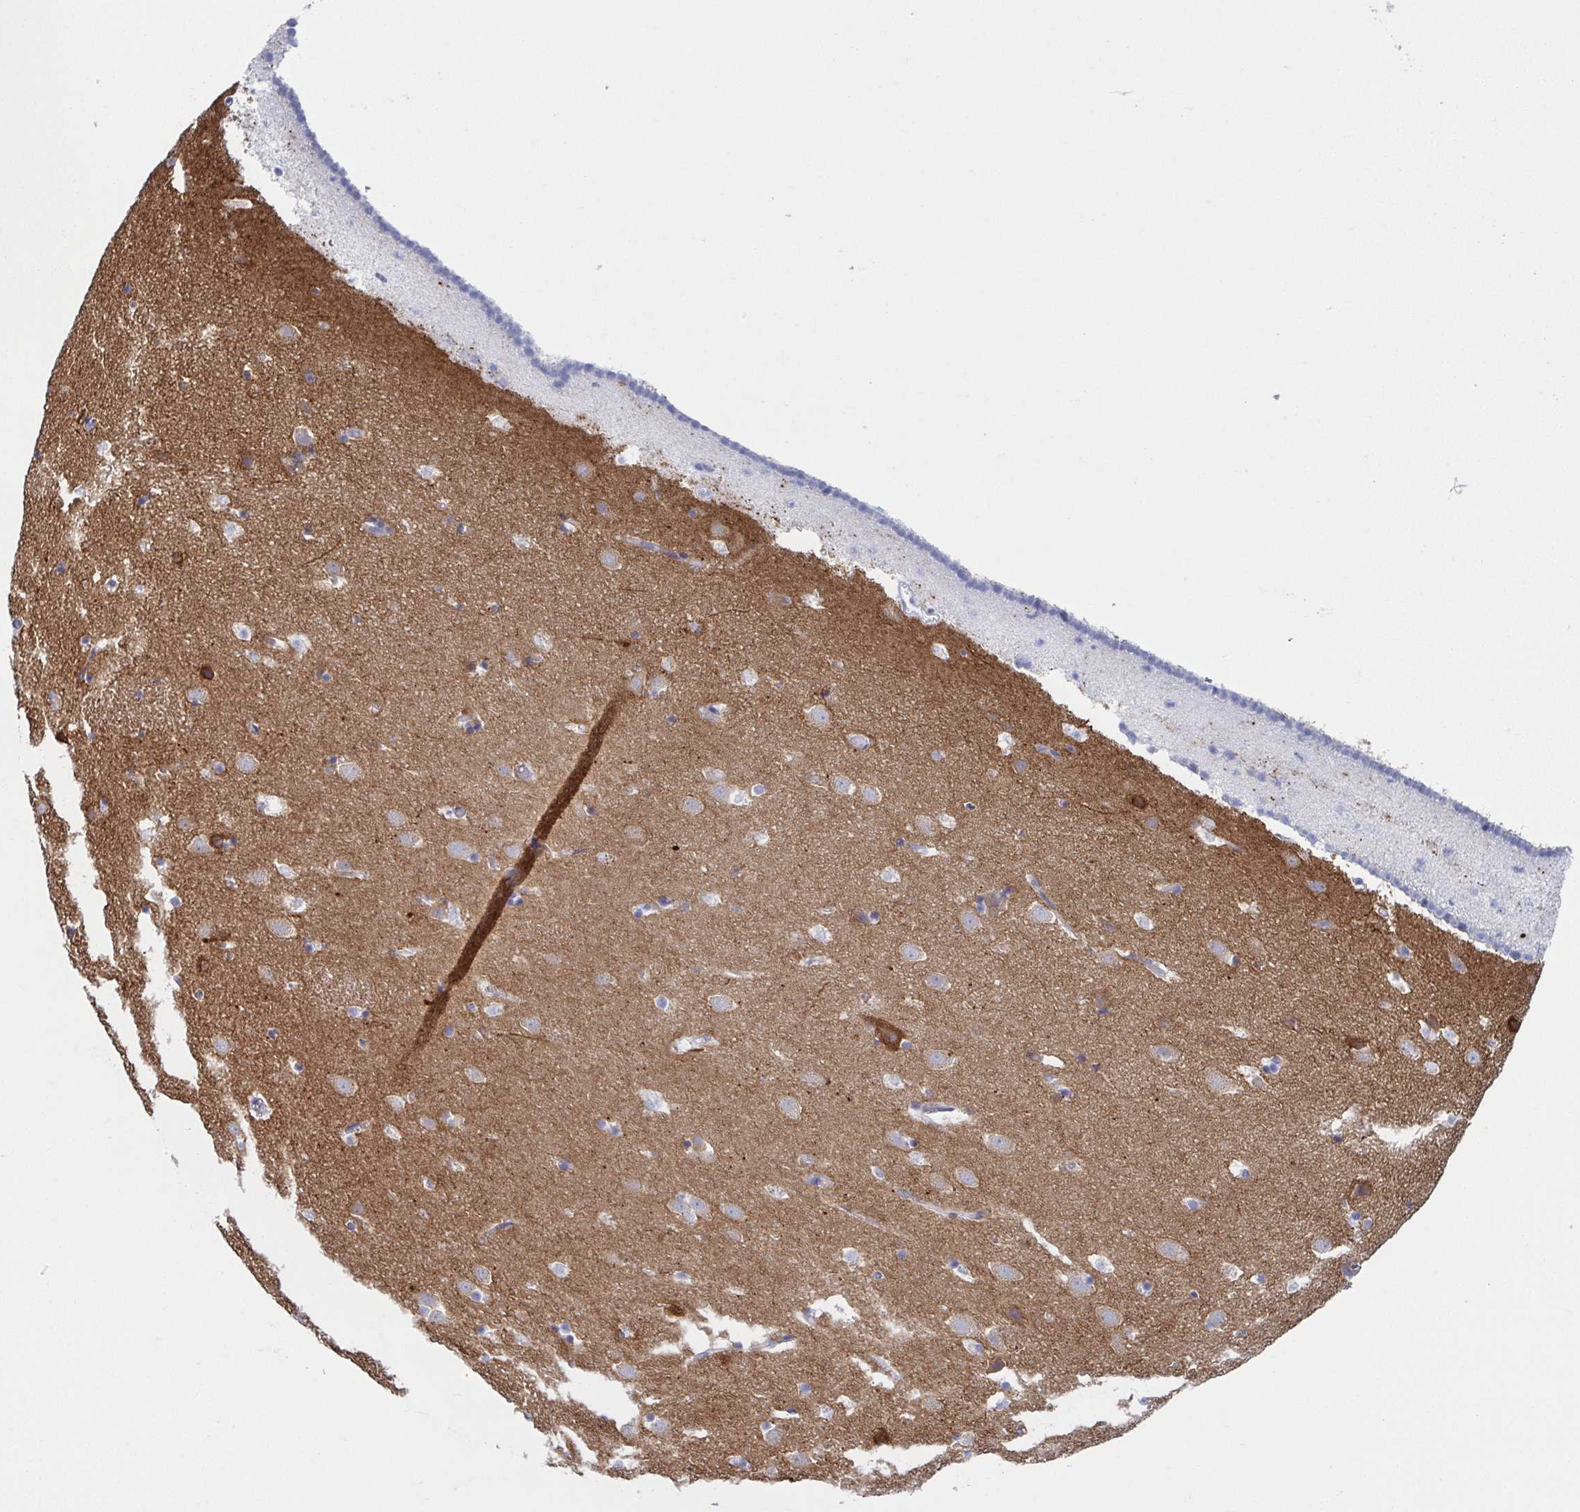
{"staining": {"intensity": "negative", "quantity": "none", "location": "none"}, "tissue": "caudate", "cell_type": "Glial cells", "image_type": "normal", "snomed": [{"axis": "morphology", "description": "Normal tissue, NOS"}, {"axis": "topography", "description": "Lateral ventricle wall"}], "caption": "Caudate stained for a protein using immunohistochemistry (IHC) reveals no expression glial cells.", "gene": "DYNC1I1", "patient": {"sex": "male", "age": 37}}